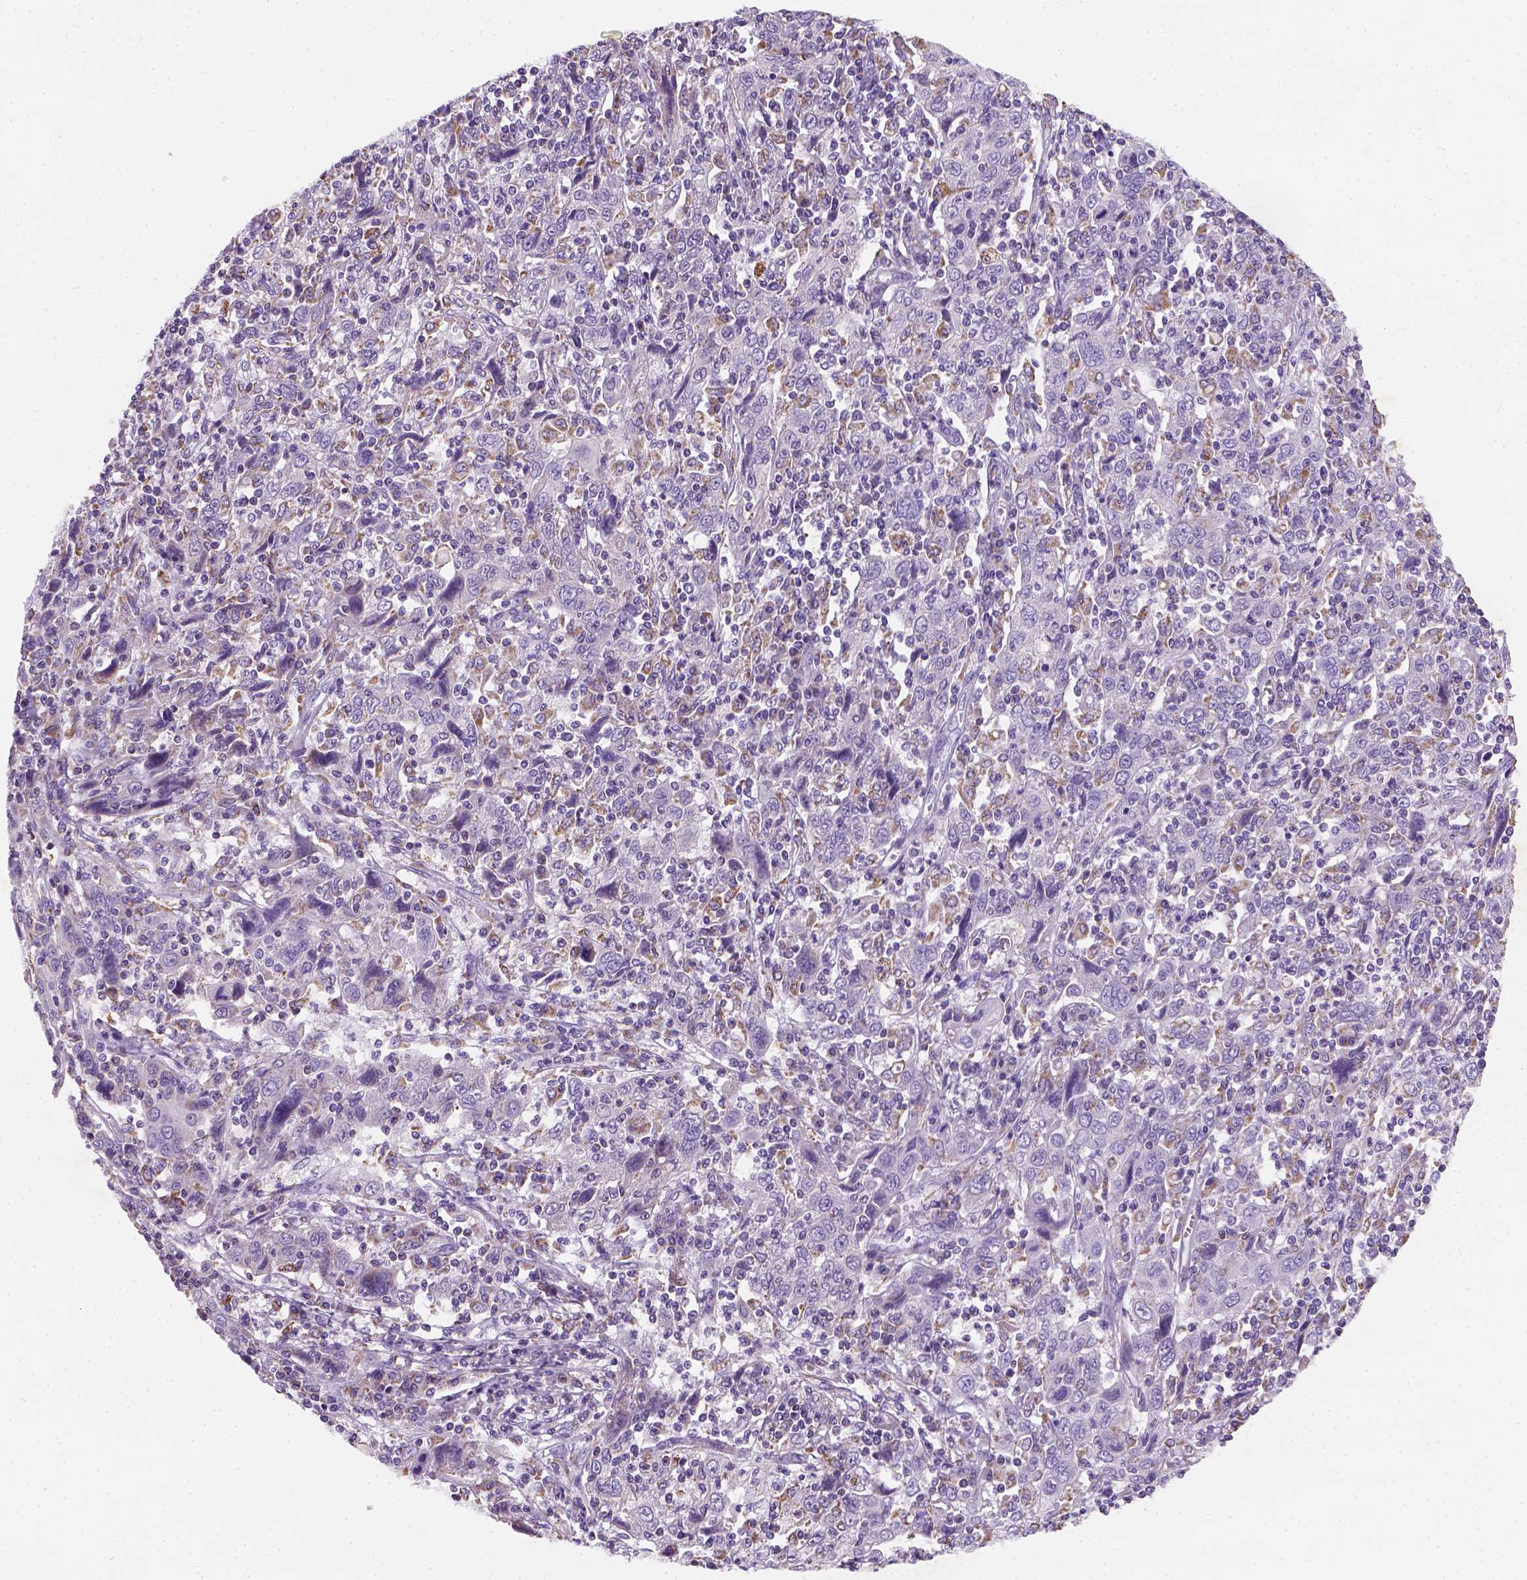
{"staining": {"intensity": "negative", "quantity": "none", "location": "none"}, "tissue": "cervical cancer", "cell_type": "Tumor cells", "image_type": "cancer", "snomed": [{"axis": "morphology", "description": "Squamous cell carcinoma, NOS"}, {"axis": "topography", "description": "Cervix"}], "caption": "The IHC micrograph has no significant staining in tumor cells of cervical cancer tissue. (DAB immunohistochemistry (IHC) with hematoxylin counter stain).", "gene": "CHODL", "patient": {"sex": "female", "age": 46}}